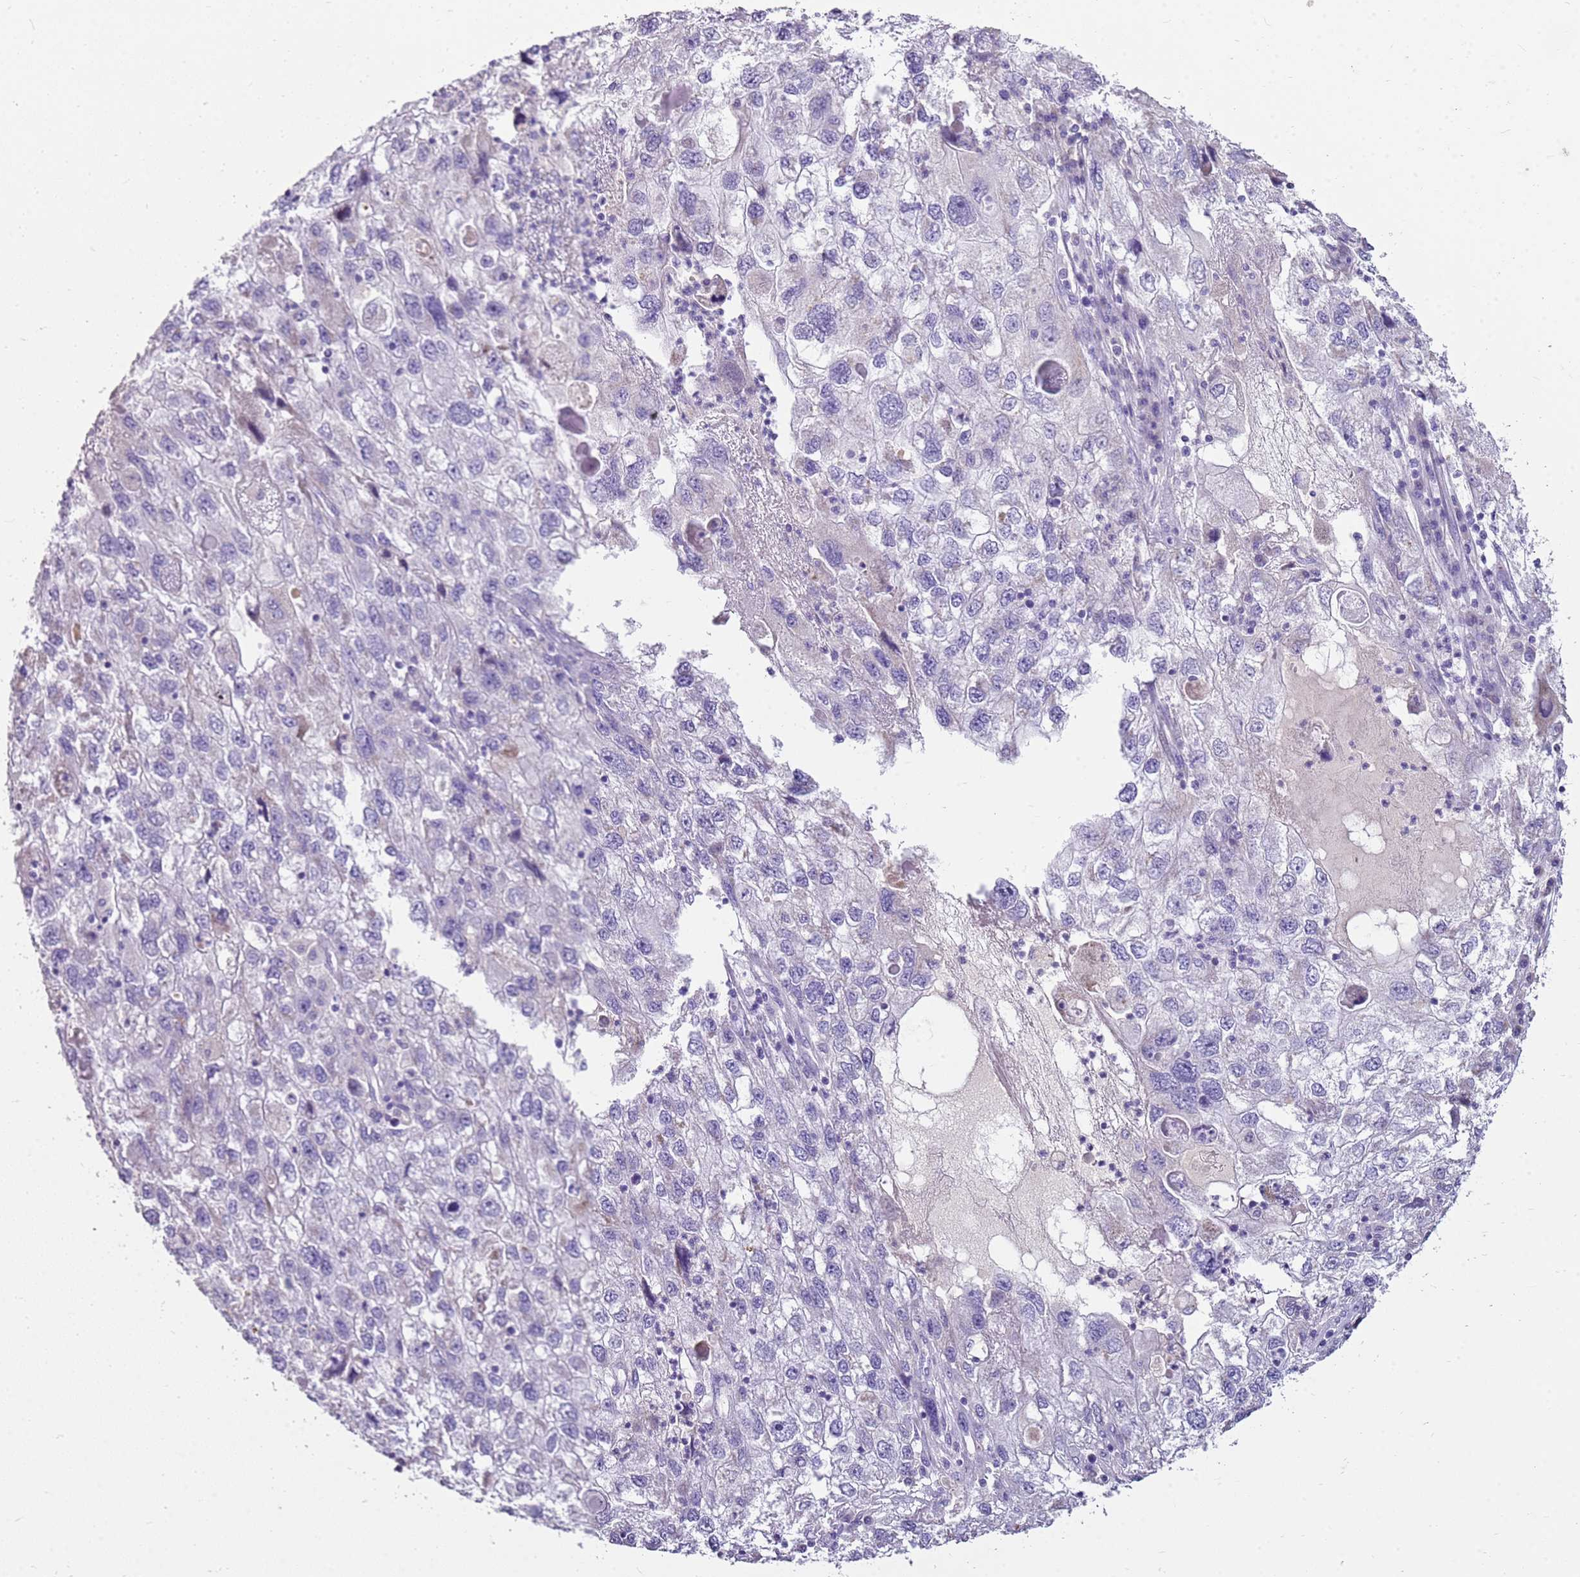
{"staining": {"intensity": "negative", "quantity": "none", "location": "none"}, "tissue": "endometrial cancer", "cell_type": "Tumor cells", "image_type": "cancer", "snomed": [{"axis": "morphology", "description": "Adenocarcinoma, NOS"}, {"axis": "topography", "description": "Endometrium"}], "caption": "Tumor cells show no significant staining in adenocarcinoma (endometrial). (DAB immunohistochemistry with hematoxylin counter stain).", "gene": "FABP2", "patient": {"sex": "female", "age": 49}}